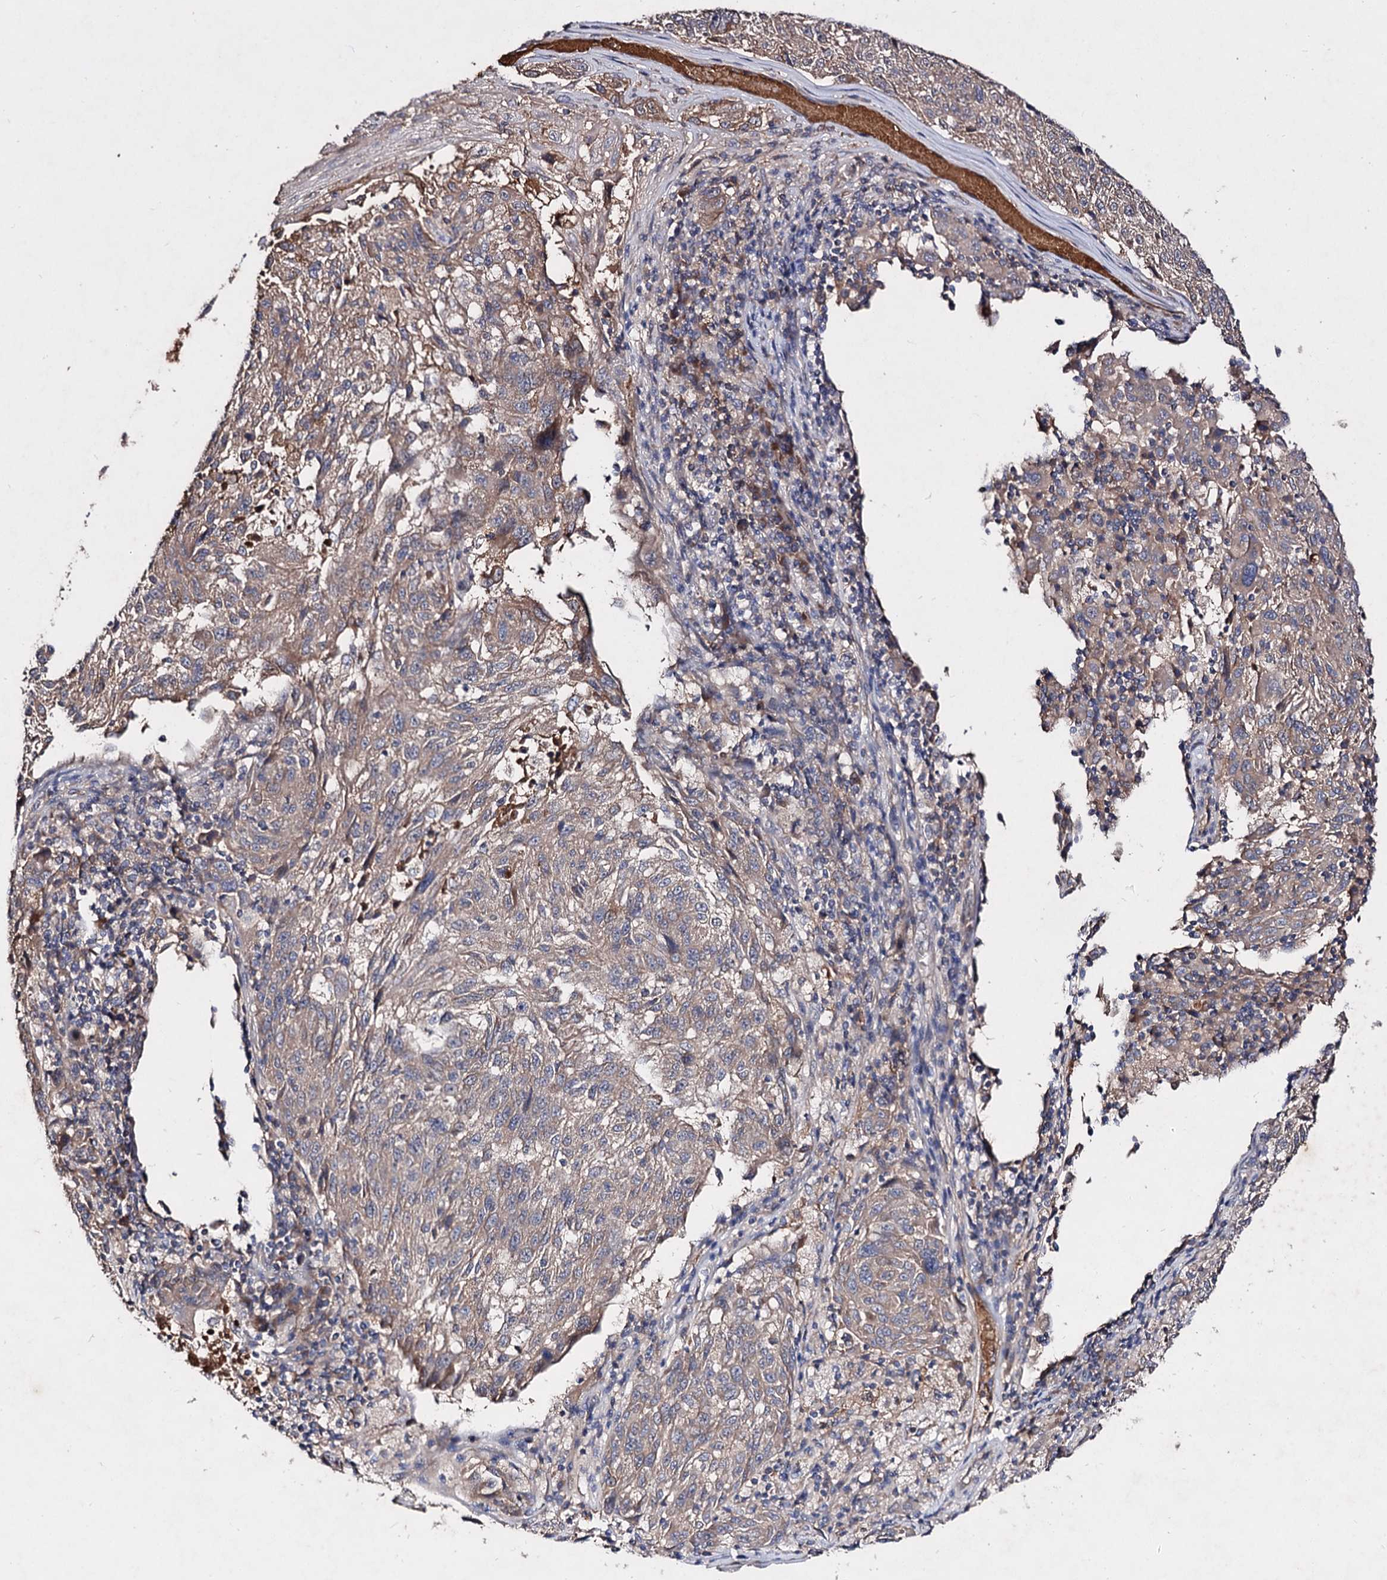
{"staining": {"intensity": "weak", "quantity": ">75%", "location": "cytoplasmic/membranous"}, "tissue": "melanoma", "cell_type": "Tumor cells", "image_type": "cancer", "snomed": [{"axis": "morphology", "description": "Malignant melanoma, NOS"}, {"axis": "topography", "description": "Skin"}], "caption": "Melanoma stained with a protein marker exhibits weak staining in tumor cells.", "gene": "ARFIP2", "patient": {"sex": "male", "age": 53}}